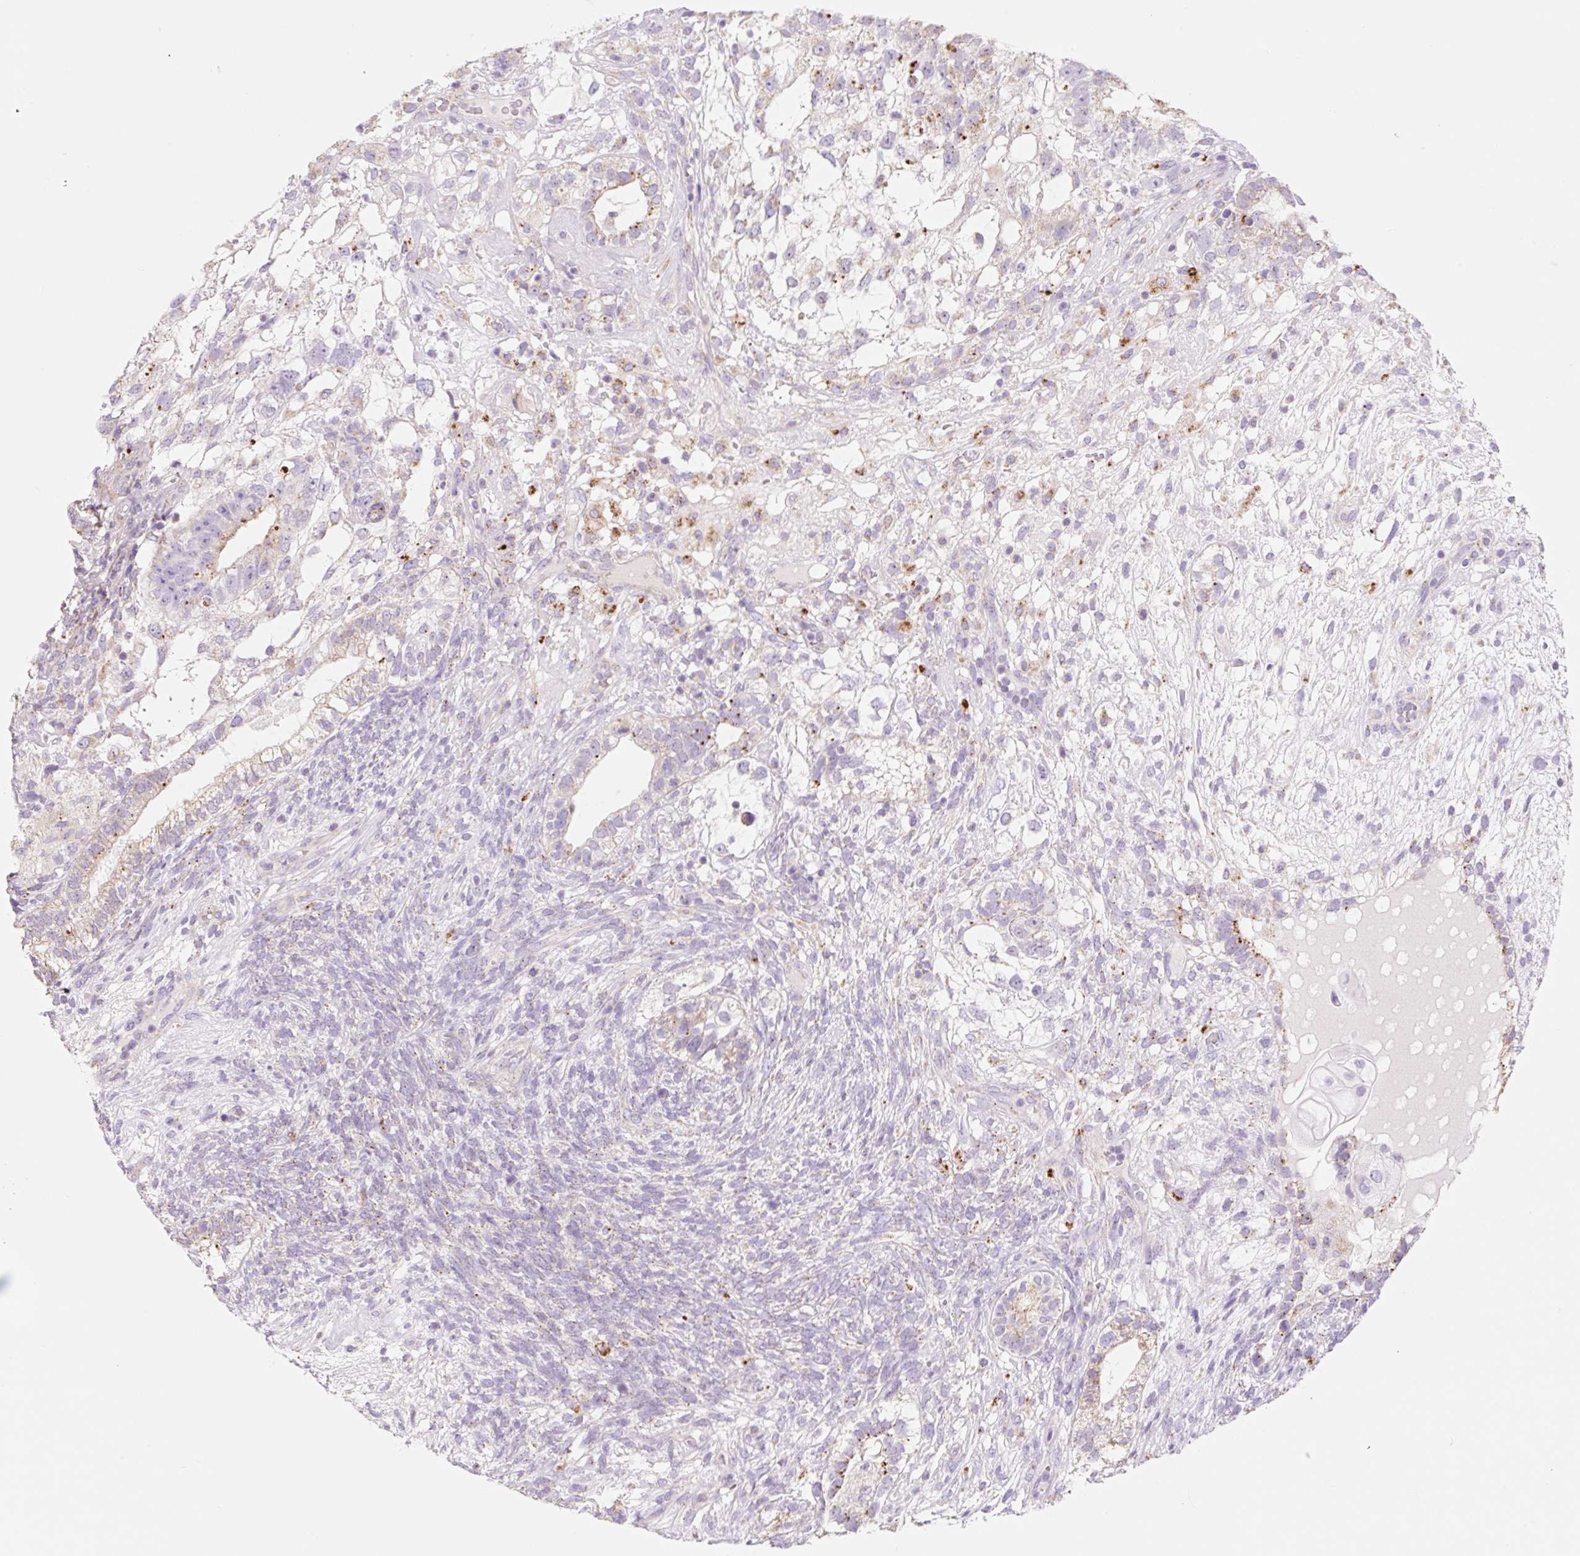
{"staining": {"intensity": "weak", "quantity": "25%-75%", "location": "cytoplasmic/membranous"}, "tissue": "testis cancer", "cell_type": "Tumor cells", "image_type": "cancer", "snomed": [{"axis": "morphology", "description": "Seminoma, NOS"}, {"axis": "morphology", "description": "Carcinoma, Embryonal, NOS"}, {"axis": "topography", "description": "Testis"}], "caption": "Tumor cells reveal low levels of weak cytoplasmic/membranous staining in about 25%-75% of cells in seminoma (testis). The protein is shown in brown color, while the nuclei are stained blue.", "gene": "CLEC3A", "patient": {"sex": "male", "age": 41}}